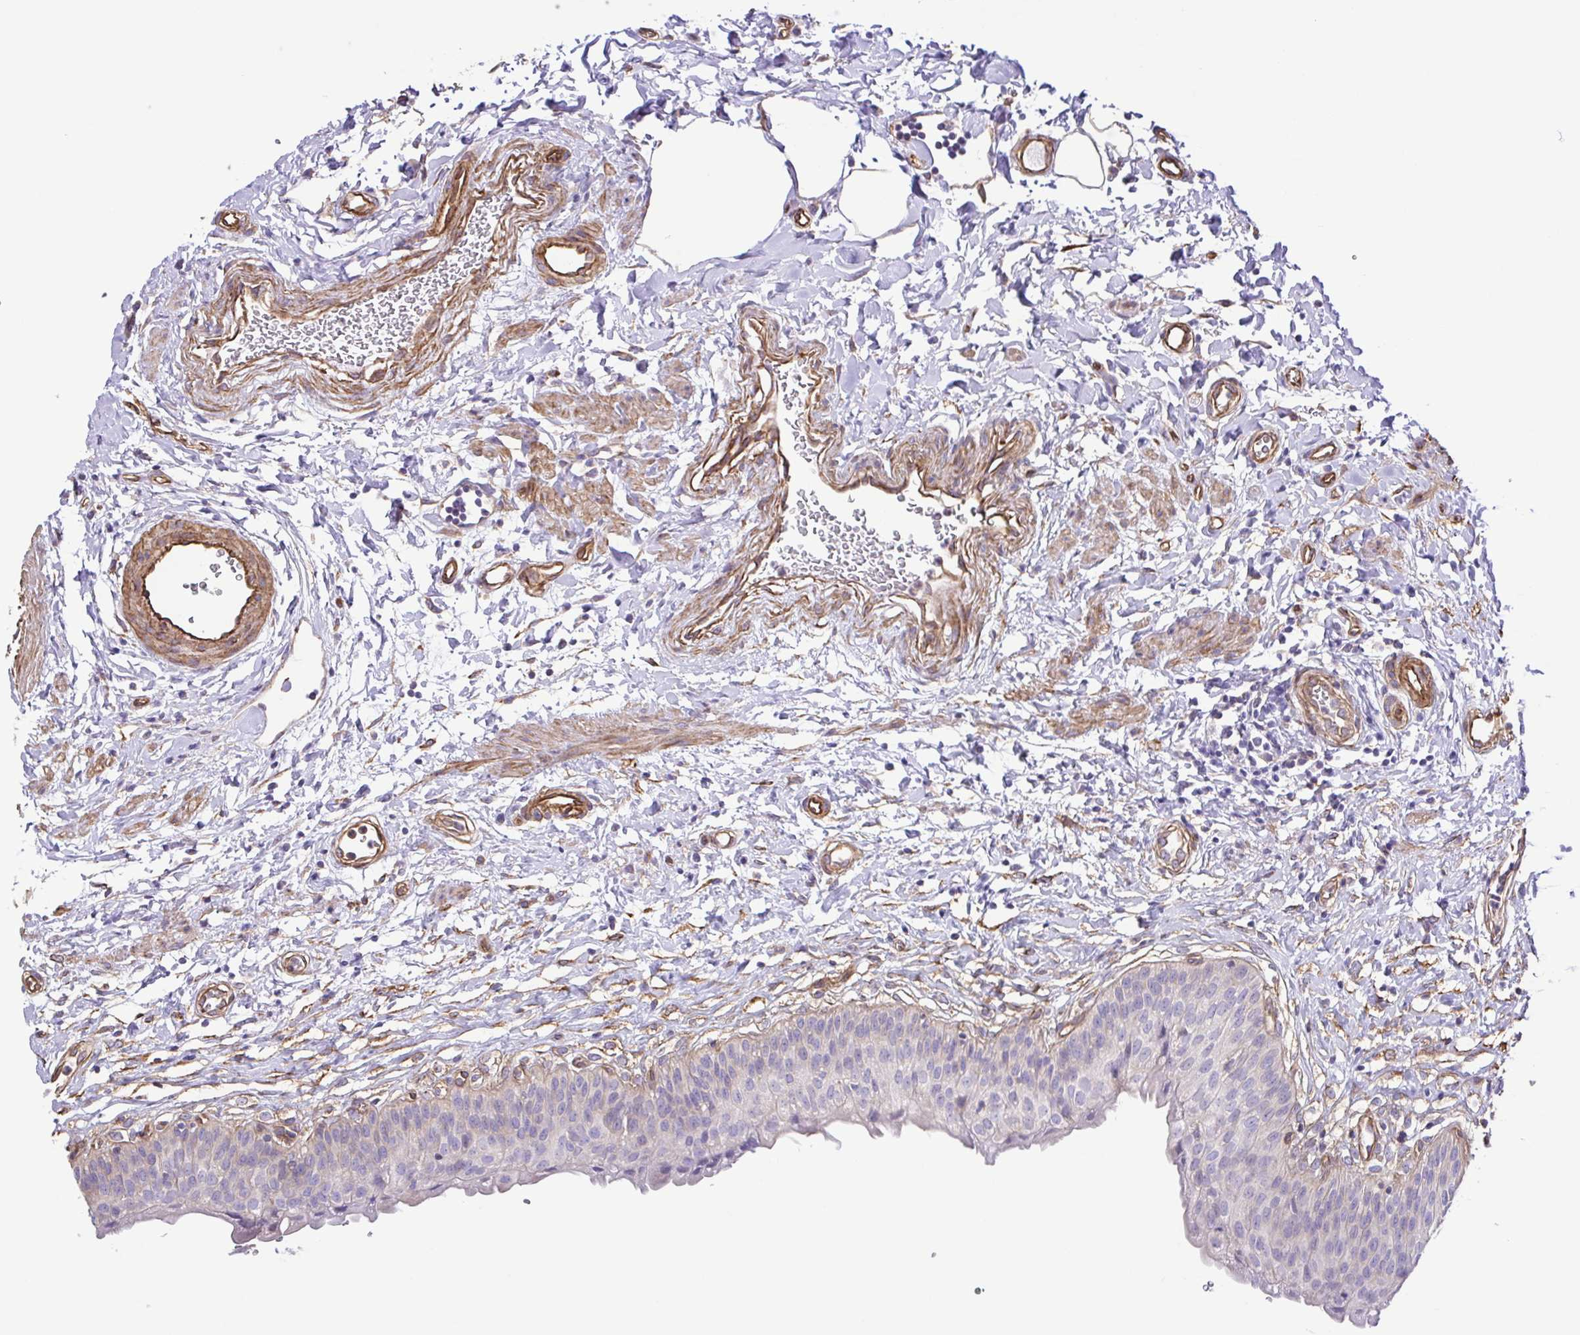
{"staining": {"intensity": "negative", "quantity": "none", "location": "none"}, "tissue": "urinary bladder", "cell_type": "Urothelial cells", "image_type": "normal", "snomed": [{"axis": "morphology", "description": "Normal tissue, NOS"}, {"axis": "topography", "description": "Urinary bladder"}], "caption": "Urinary bladder stained for a protein using IHC shows no positivity urothelial cells.", "gene": "FLT1", "patient": {"sex": "male", "age": 55}}